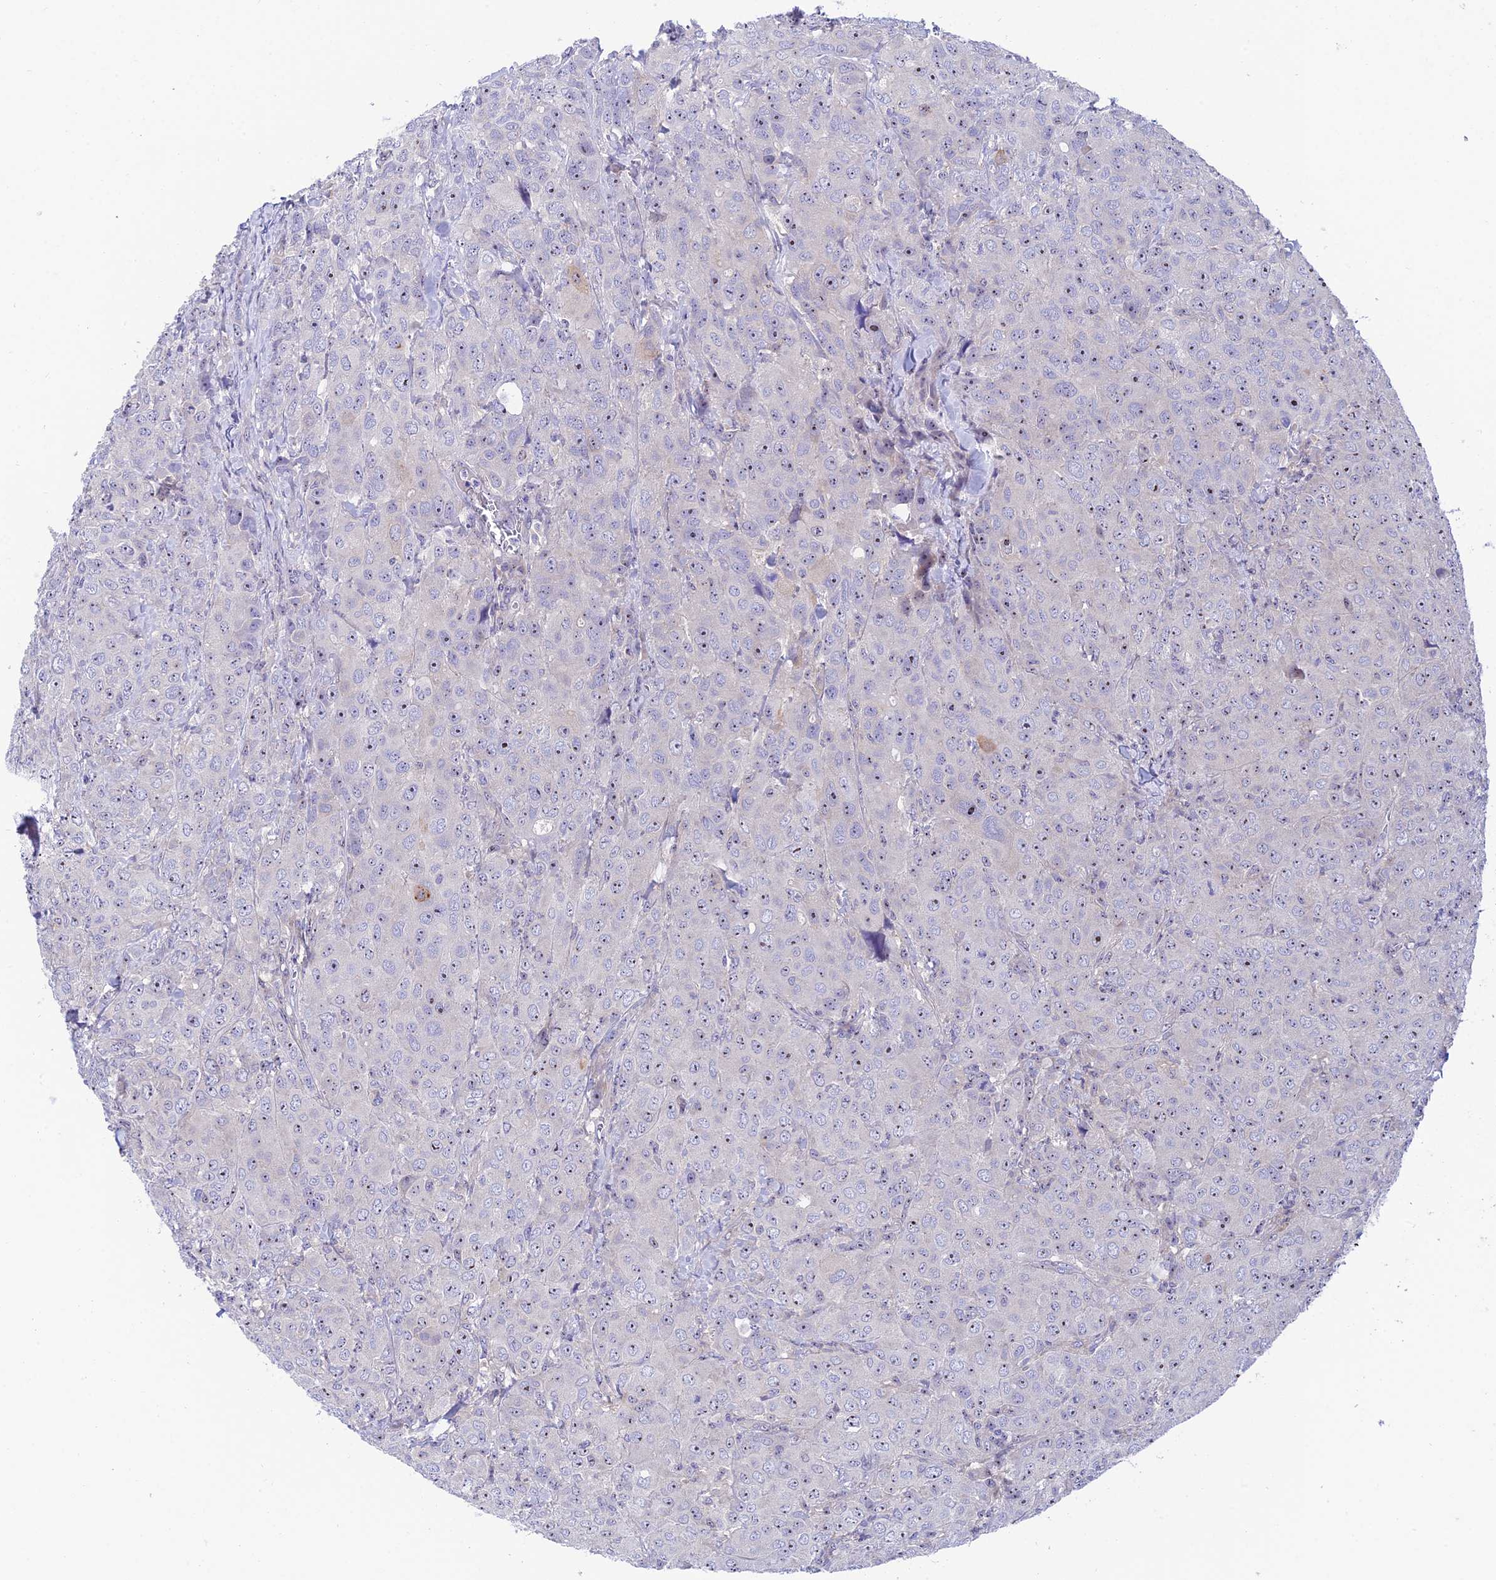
{"staining": {"intensity": "weak", "quantity": "<25%", "location": "cytoplasmic/membranous,nuclear"}, "tissue": "breast cancer", "cell_type": "Tumor cells", "image_type": "cancer", "snomed": [{"axis": "morphology", "description": "Duct carcinoma"}, {"axis": "topography", "description": "Breast"}], "caption": "Immunohistochemistry histopathology image of human invasive ductal carcinoma (breast) stained for a protein (brown), which reveals no expression in tumor cells. (DAB (3,3'-diaminobenzidine) immunohistochemistry (IHC) visualized using brightfield microscopy, high magnification).", "gene": "DUSP29", "patient": {"sex": "female", "age": 43}}